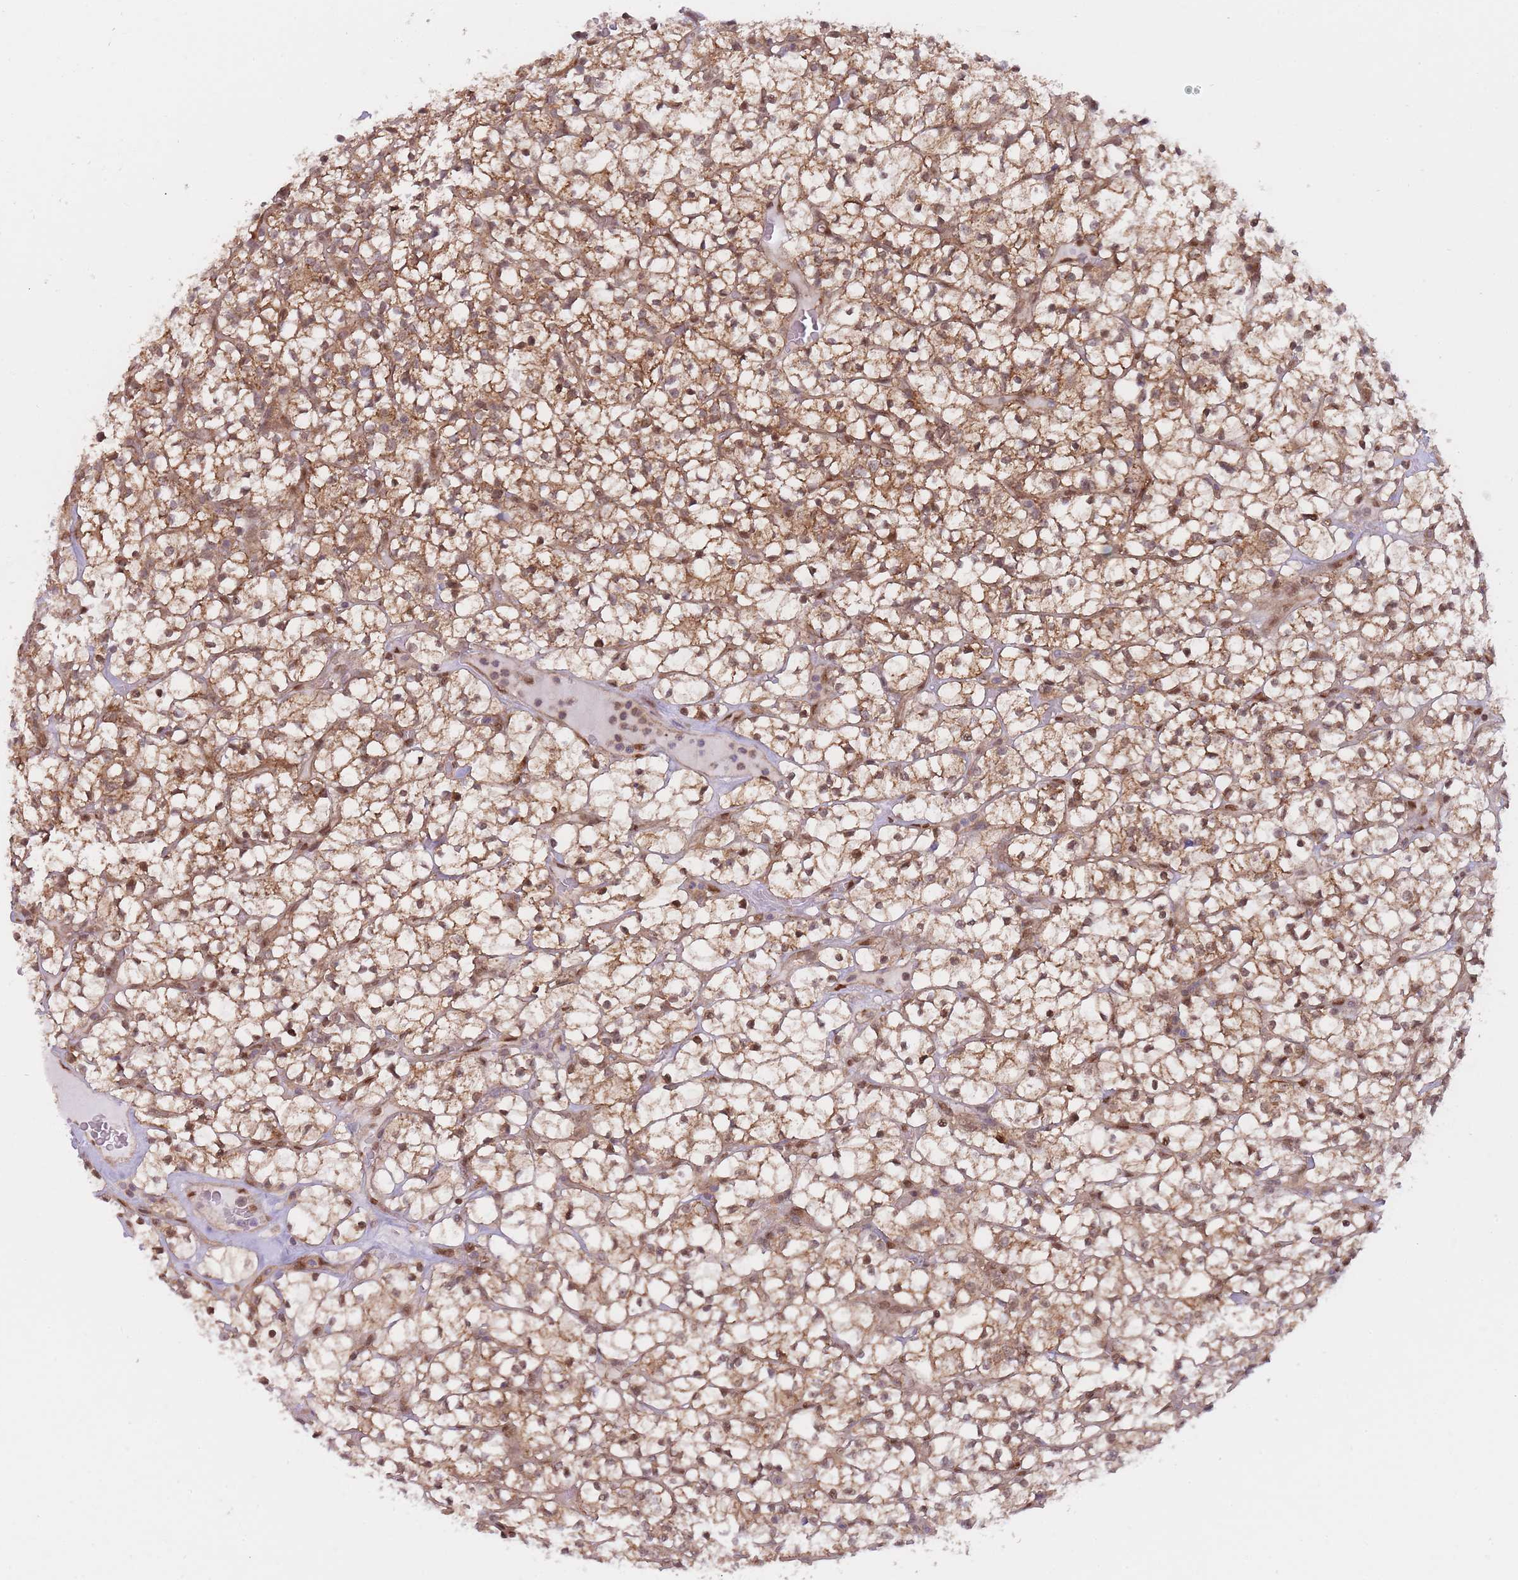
{"staining": {"intensity": "moderate", "quantity": ">75%", "location": "cytoplasmic/membranous,nuclear"}, "tissue": "renal cancer", "cell_type": "Tumor cells", "image_type": "cancer", "snomed": [{"axis": "morphology", "description": "Adenocarcinoma, NOS"}, {"axis": "topography", "description": "Kidney"}], "caption": "Protein expression analysis of human adenocarcinoma (renal) reveals moderate cytoplasmic/membranous and nuclear expression in approximately >75% of tumor cells.", "gene": "NSFL1C", "patient": {"sex": "female", "age": 64}}